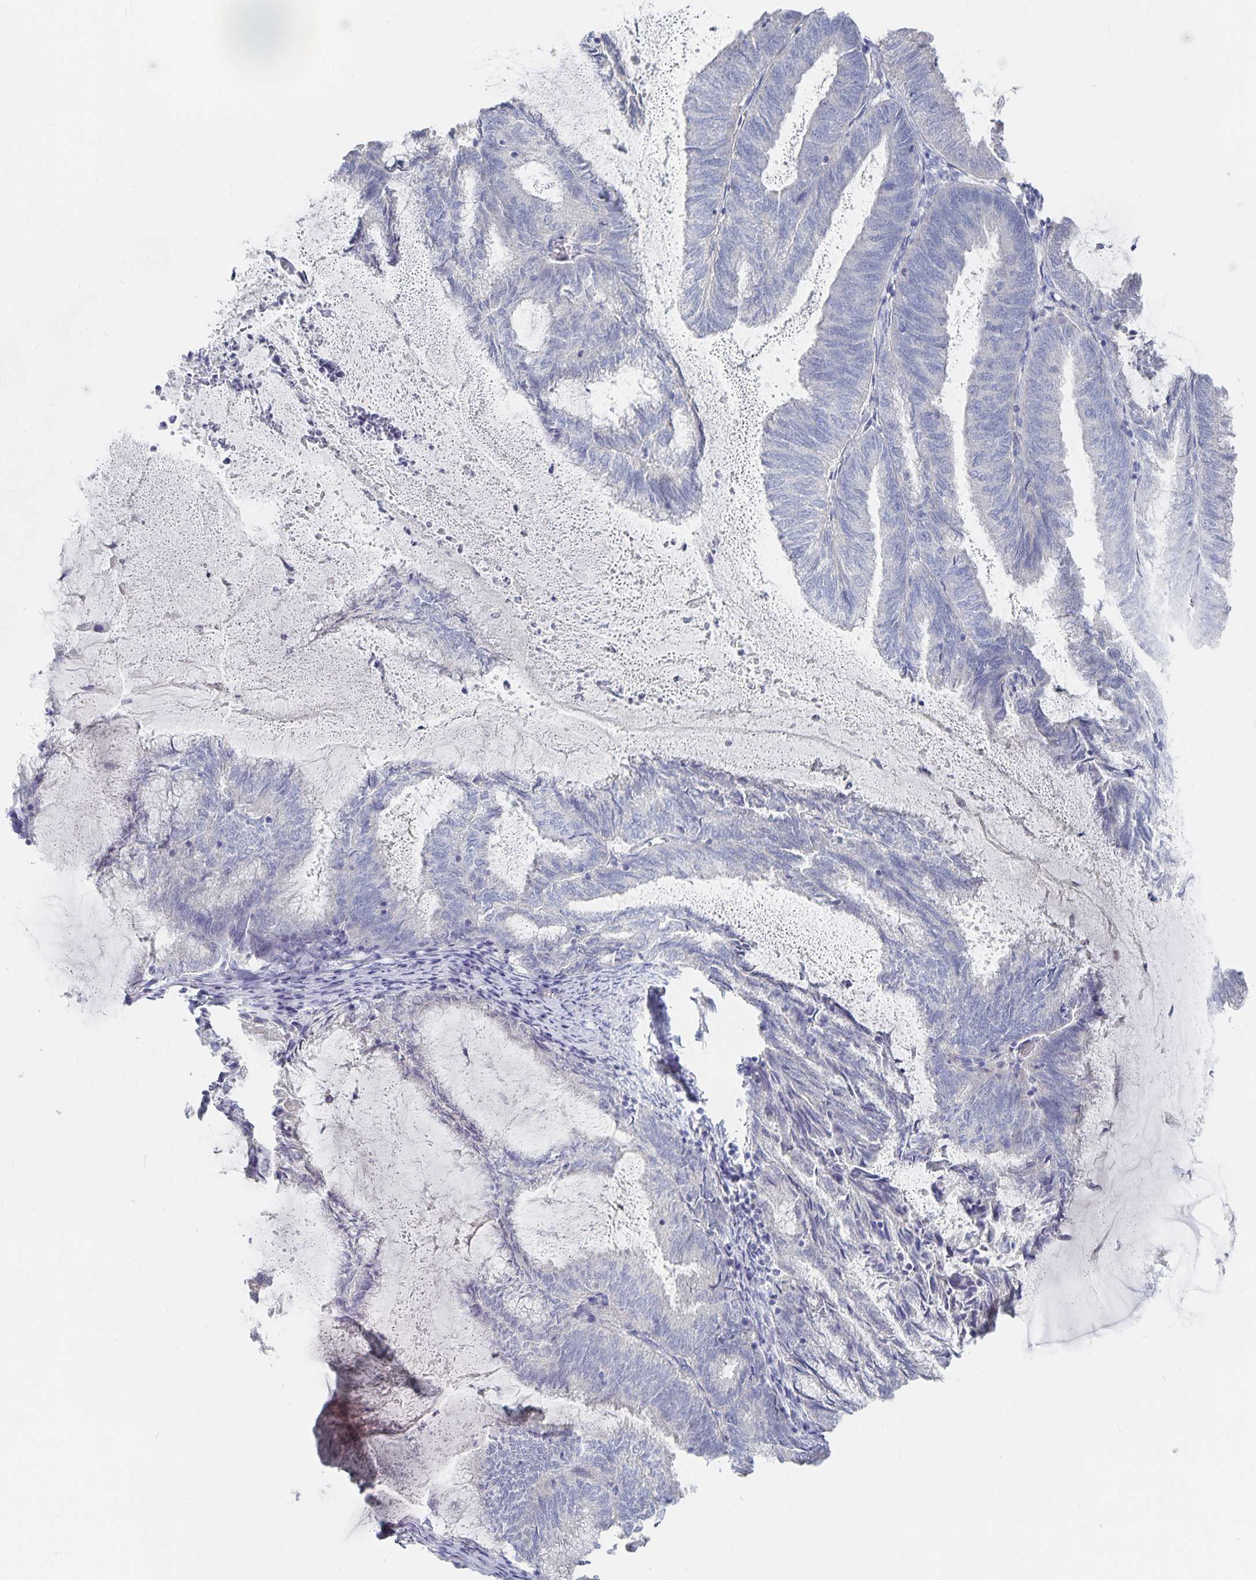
{"staining": {"intensity": "negative", "quantity": "none", "location": "none"}, "tissue": "endometrial cancer", "cell_type": "Tumor cells", "image_type": "cancer", "snomed": [{"axis": "morphology", "description": "Adenocarcinoma, NOS"}, {"axis": "topography", "description": "Endometrium"}], "caption": "Immunohistochemical staining of human endometrial adenocarcinoma displays no significant expression in tumor cells.", "gene": "DNAH9", "patient": {"sex": "female", "age": 80}}